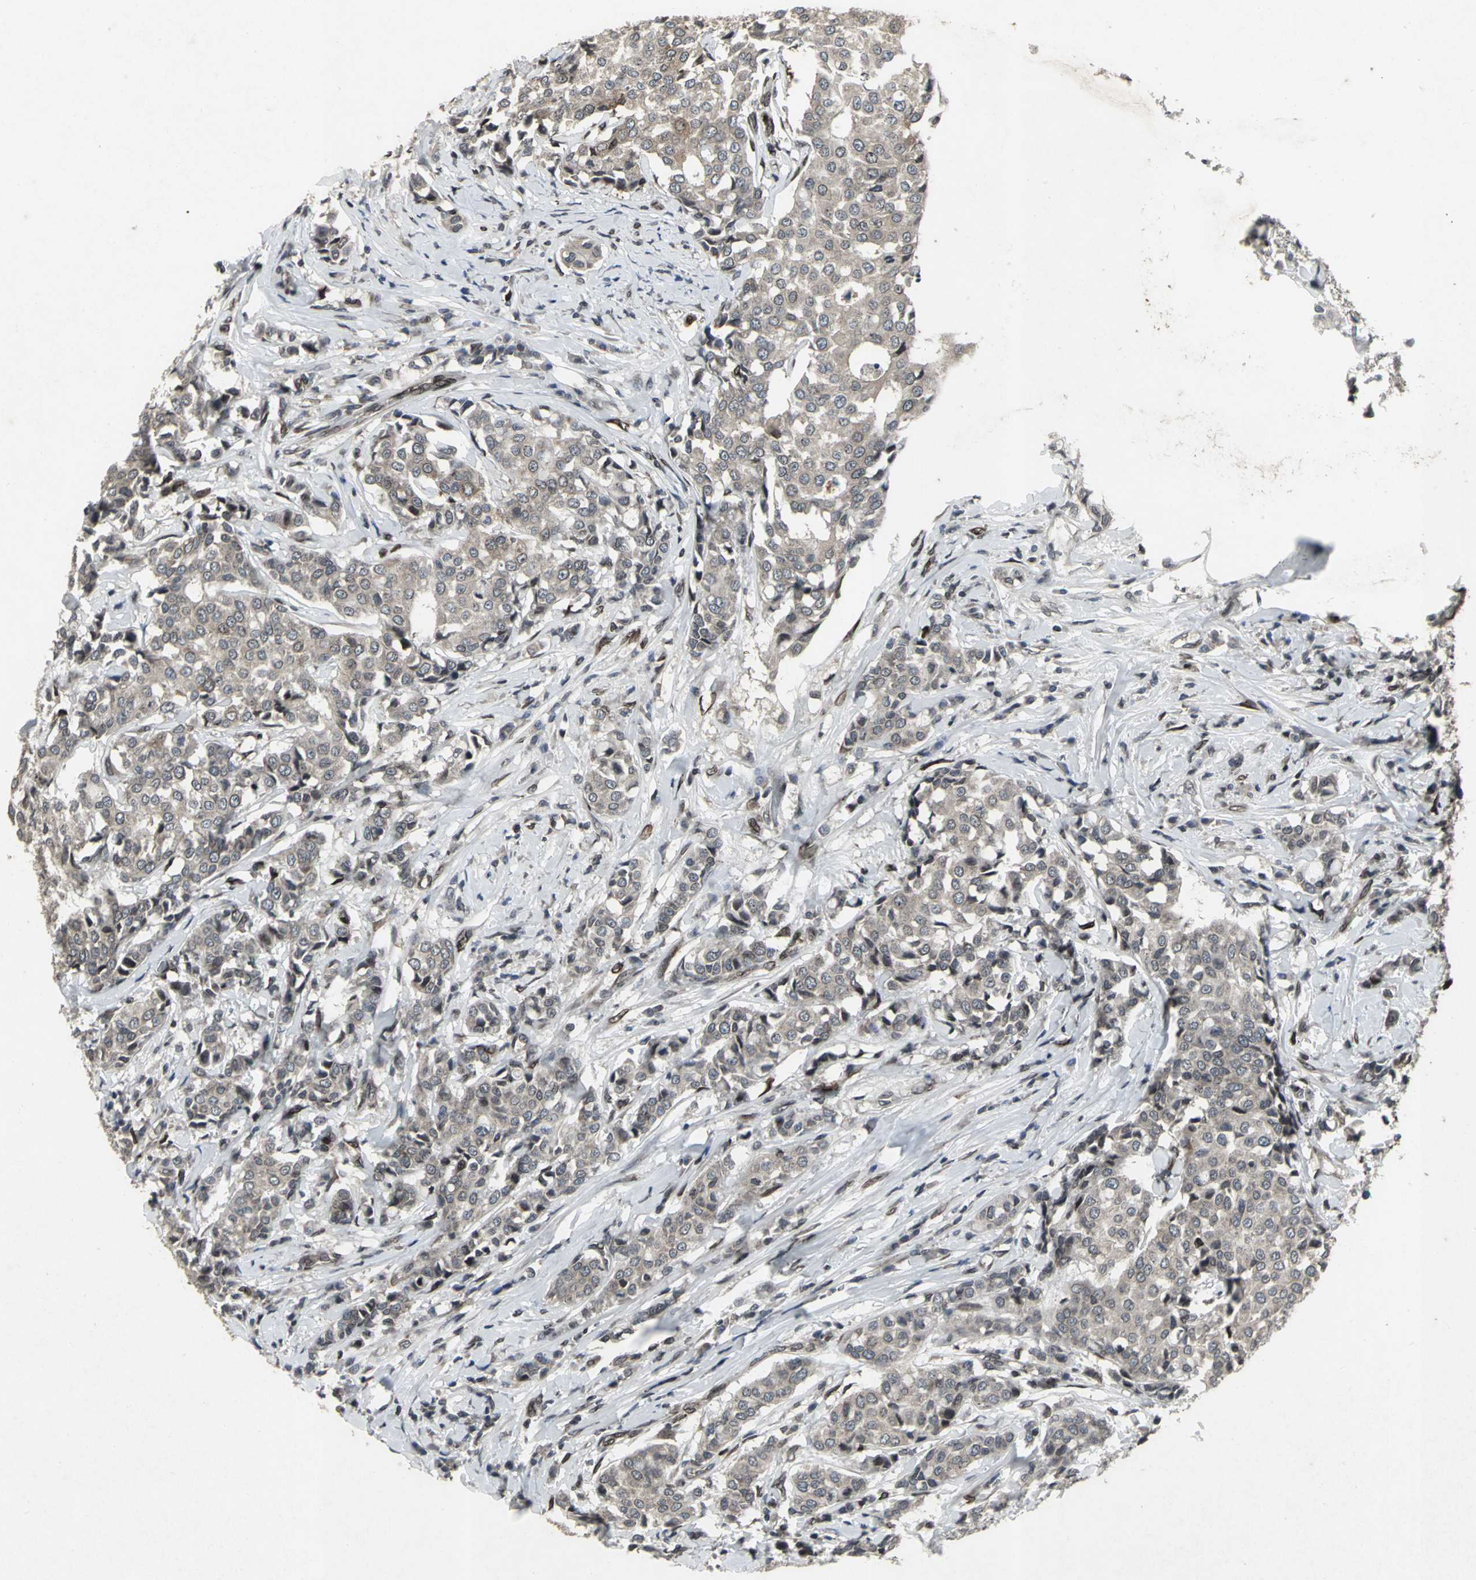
{"staining": {"intensity": "weak", "quantity": ">75%", "location": "cytoplasmic/membranous"}, "tissue": "breast cancer", "cell_type": "Tumor cells", "image_type": "cancer", "snomed": [{"axis": "morphology", "description": "Duct carcinoma"}, {"axis": "topography", "description": "Breast"}], "caption": "Immunohistochemical staining of human breast cancer (invasive ductal carcinoma) displays low levels of weak cytoplasmic/membranous positivity in approximately >75% of tumor cells.", "gene": "SH2B3", "patient": {"sex": "female", "age": 27}}